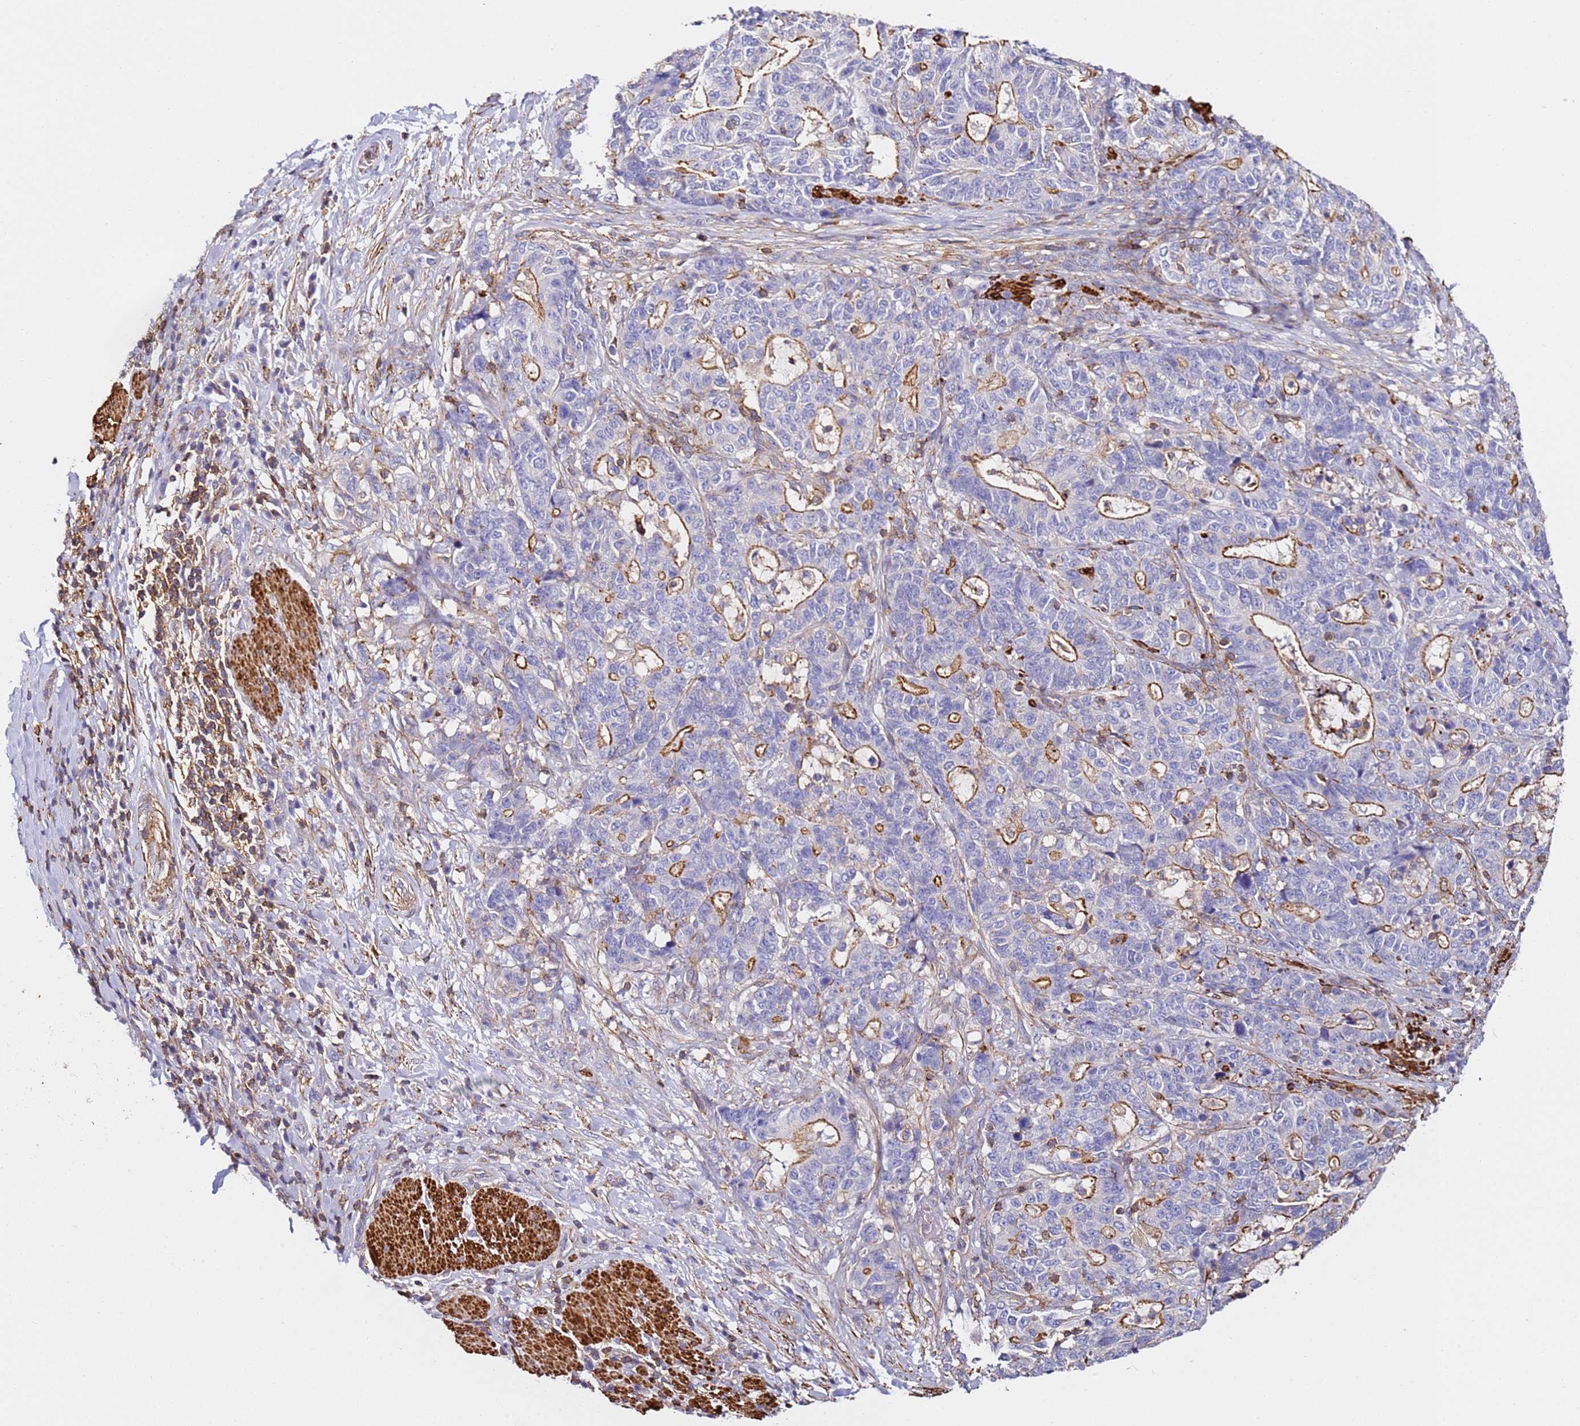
{"staining": {"intensity": "moderate", "quantity": "25%-75%", "location": "cytoplasmic/membranous"}, "tissue": "stomach cancer", "cell_type": "Tumor cells", "image_type": "cancer", "snomed": [{"axis": "morphology", "description": "Normal tissue, NOS"}, {"axis": "morphology", "description": "Adenocarcinoma, NOS"}, {"axis": "topography", "description": "Stomach"}], "caption": "Protein staining of stomach cancer (adenocarcinoma) tissue displays moderate cytoplasmic/membranous positivity in approximately 25%-75% of tumor cells.", "gene": "ZNF671", "patient": {"sex": "female", "age": 64}}